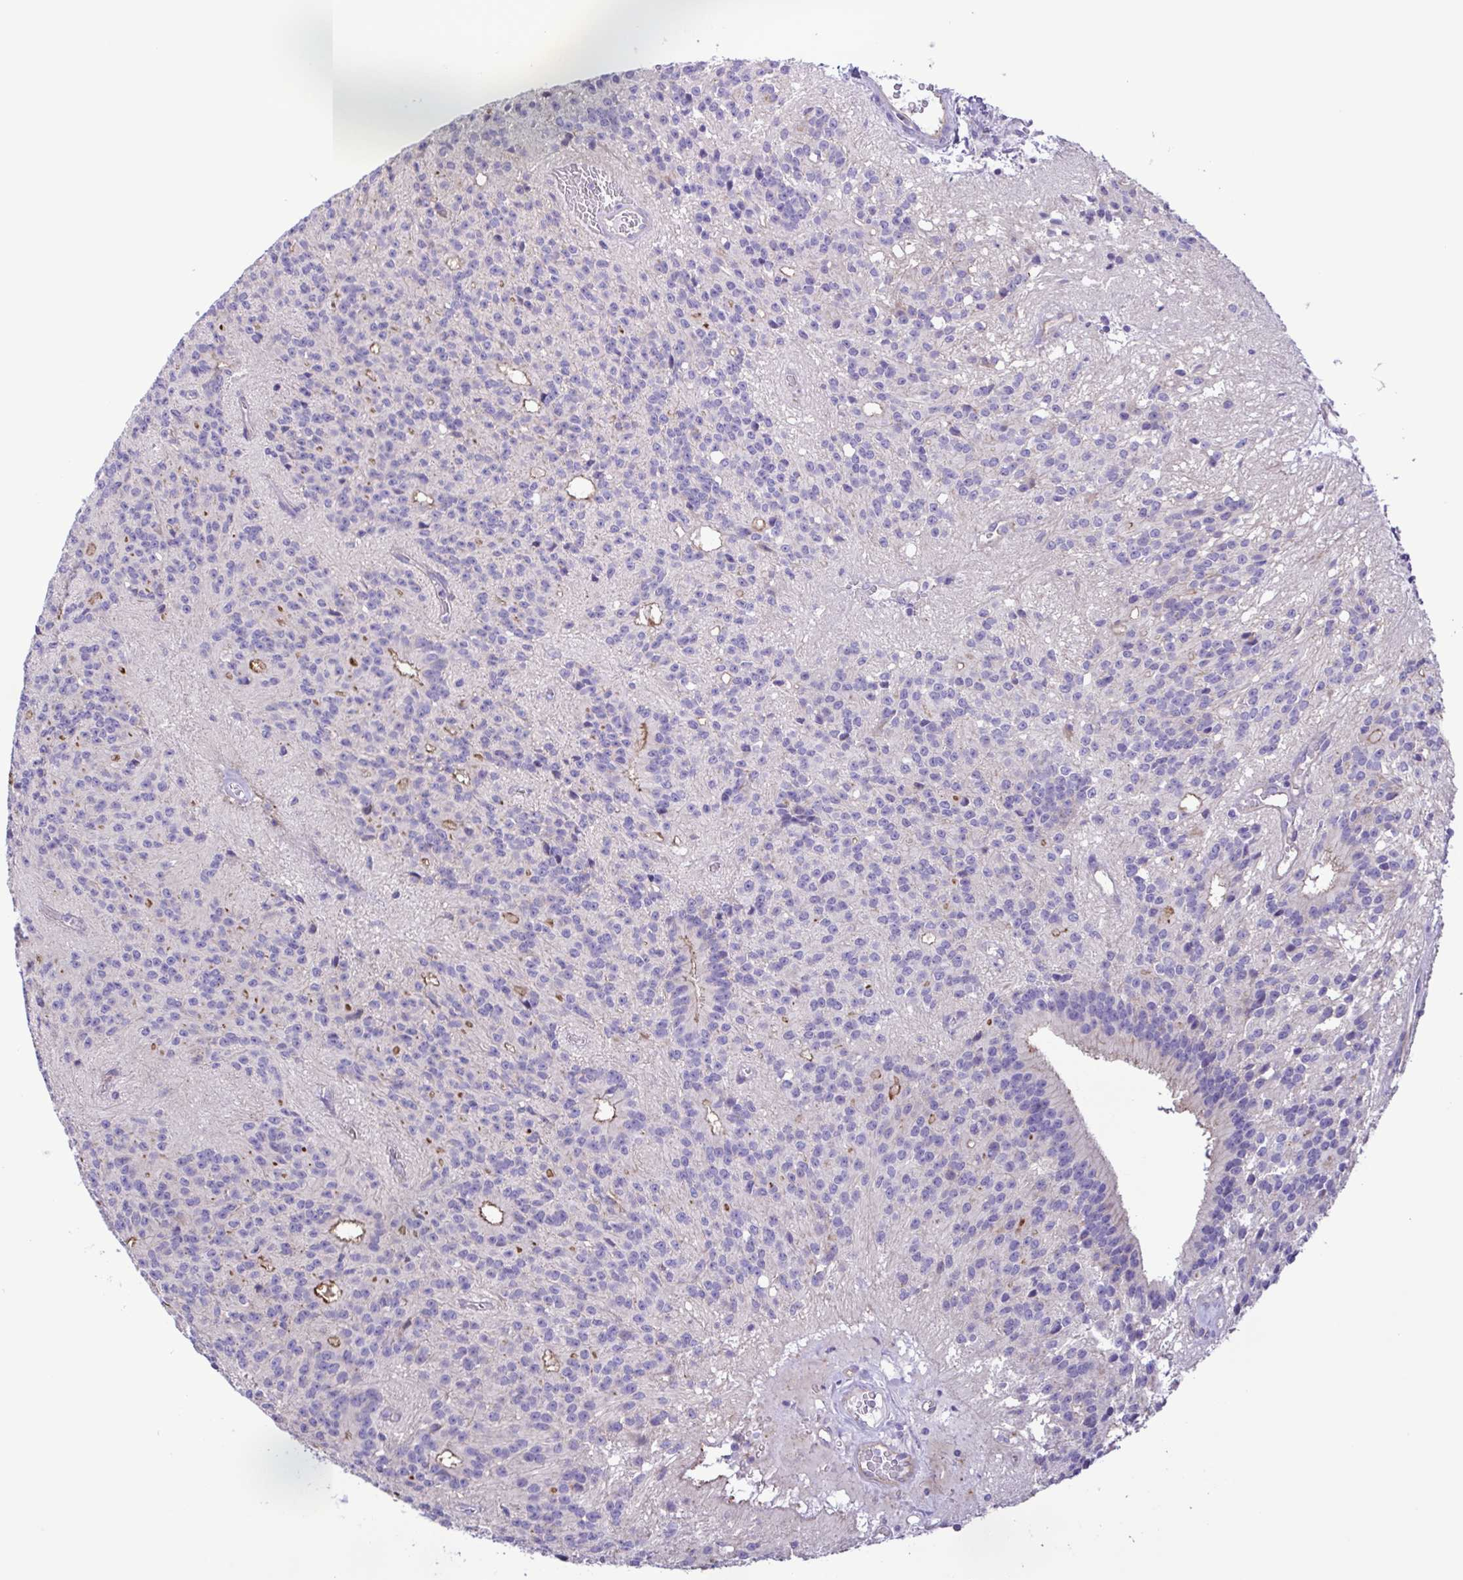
{"staining": {"intensity": "negative", "quantity": "none", "location": "none"}, "tissue": "glioma", "cell_type": "Tumor cells", "image_type": "cancer", "snomed": [{"axis": "morphology", "description": "Glioma, malignant, Low grade"}, {"axis": "topography", "description": "Brain"}], "caption": "Micrograph shows no protein staining in tumor cells of malignant low-grade glioma tissue.", "gene": "FLT1", "patient": {"sex": "male", "age": 31}}